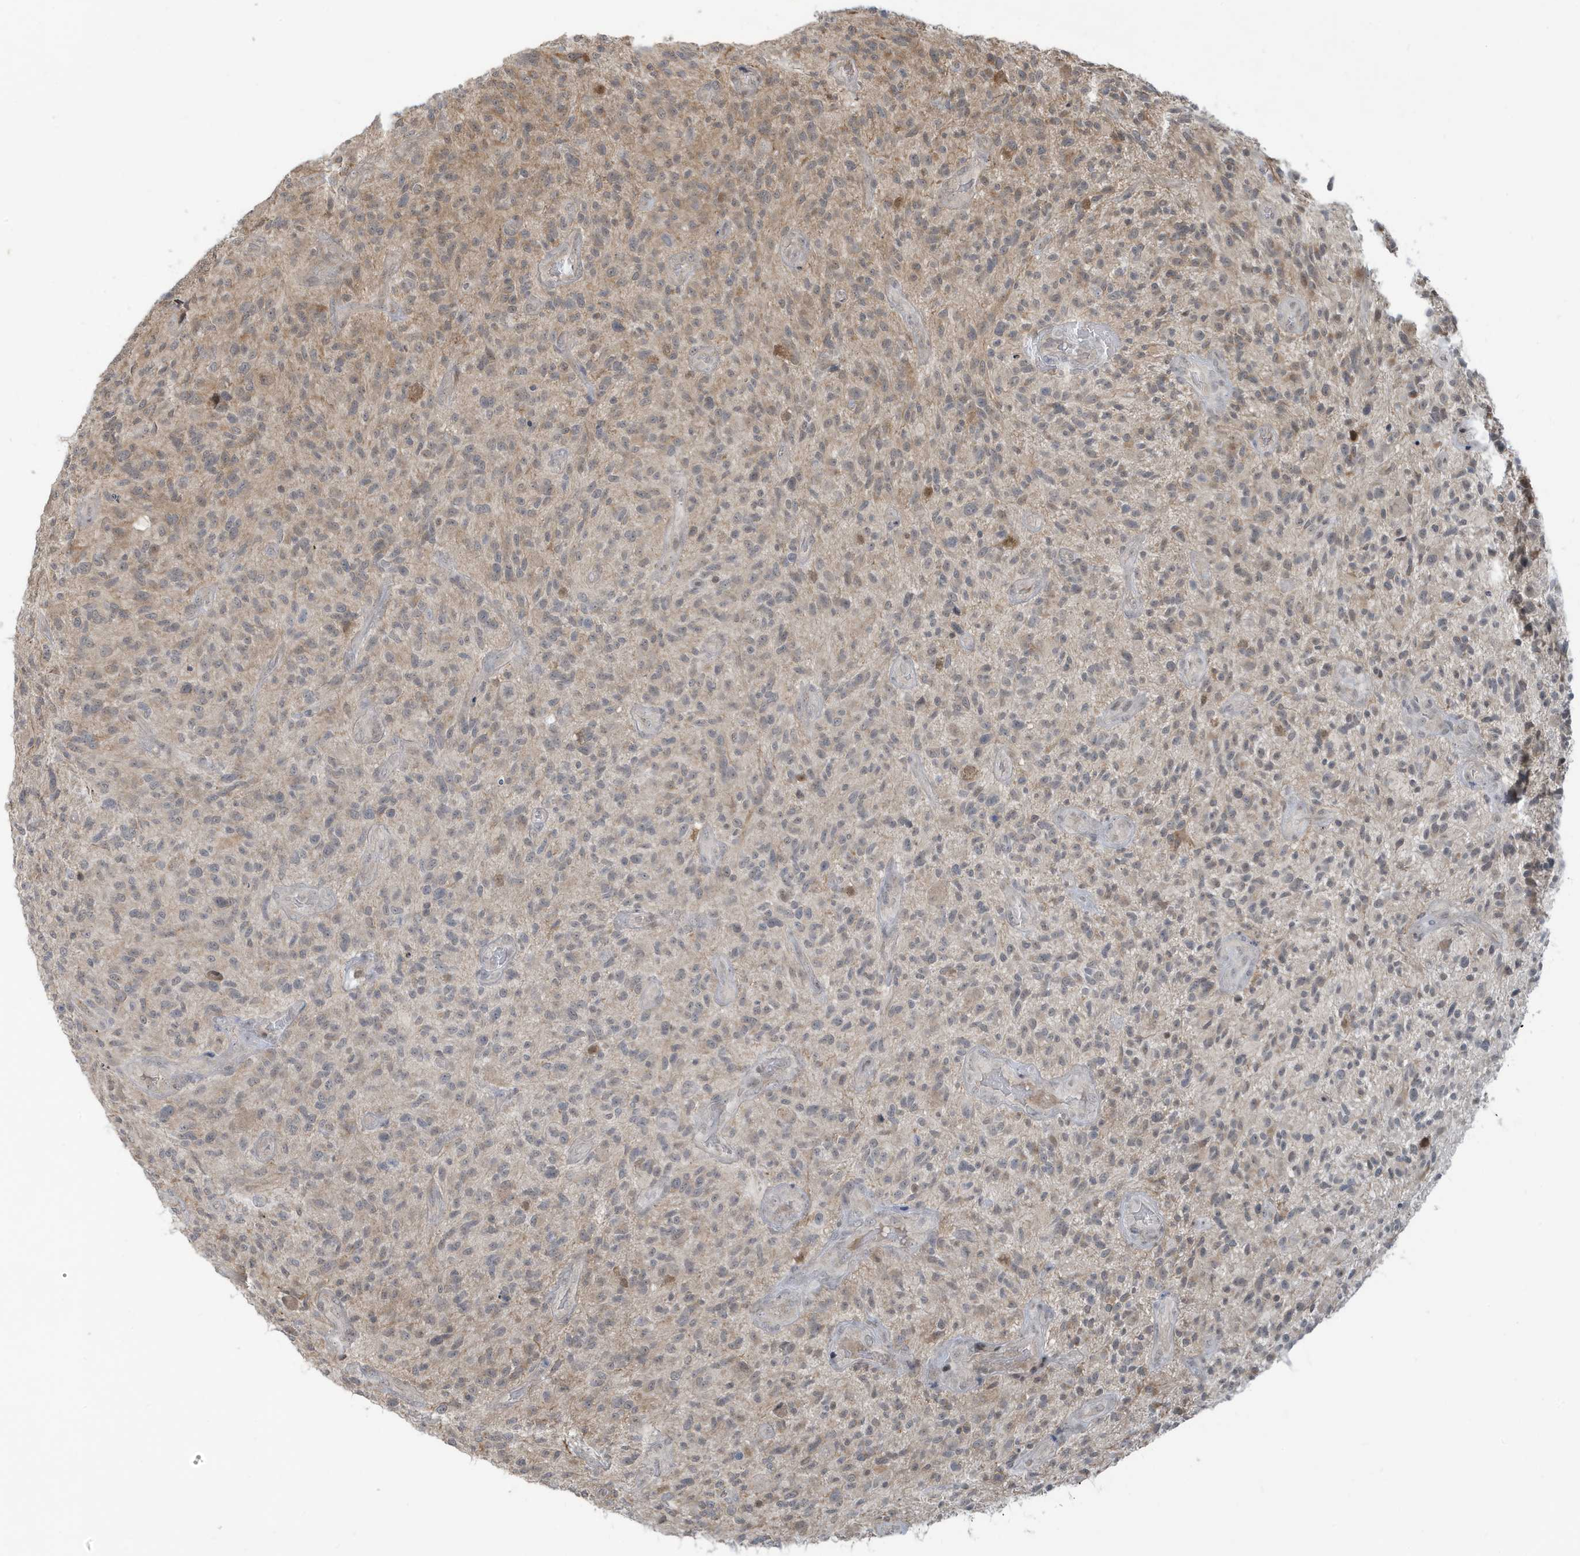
{"staining": {"intensity": "weak", "quantity": "<25%", "location": "cytoplasmic/membranous"}, "tissue": "glioma", "cell_type": "Tumor cells", "image_type": "cancer", "snomed": [{"axis": "morphology", "description": "Glioma, malignant, High grade"}, {"axis": "topography", "description": "Brain"}], "caption": "Tumor cells are negative for protein expression in human glioma.", "gene": "PRRT3", "patient": {"sex": "male", "age": 47}}